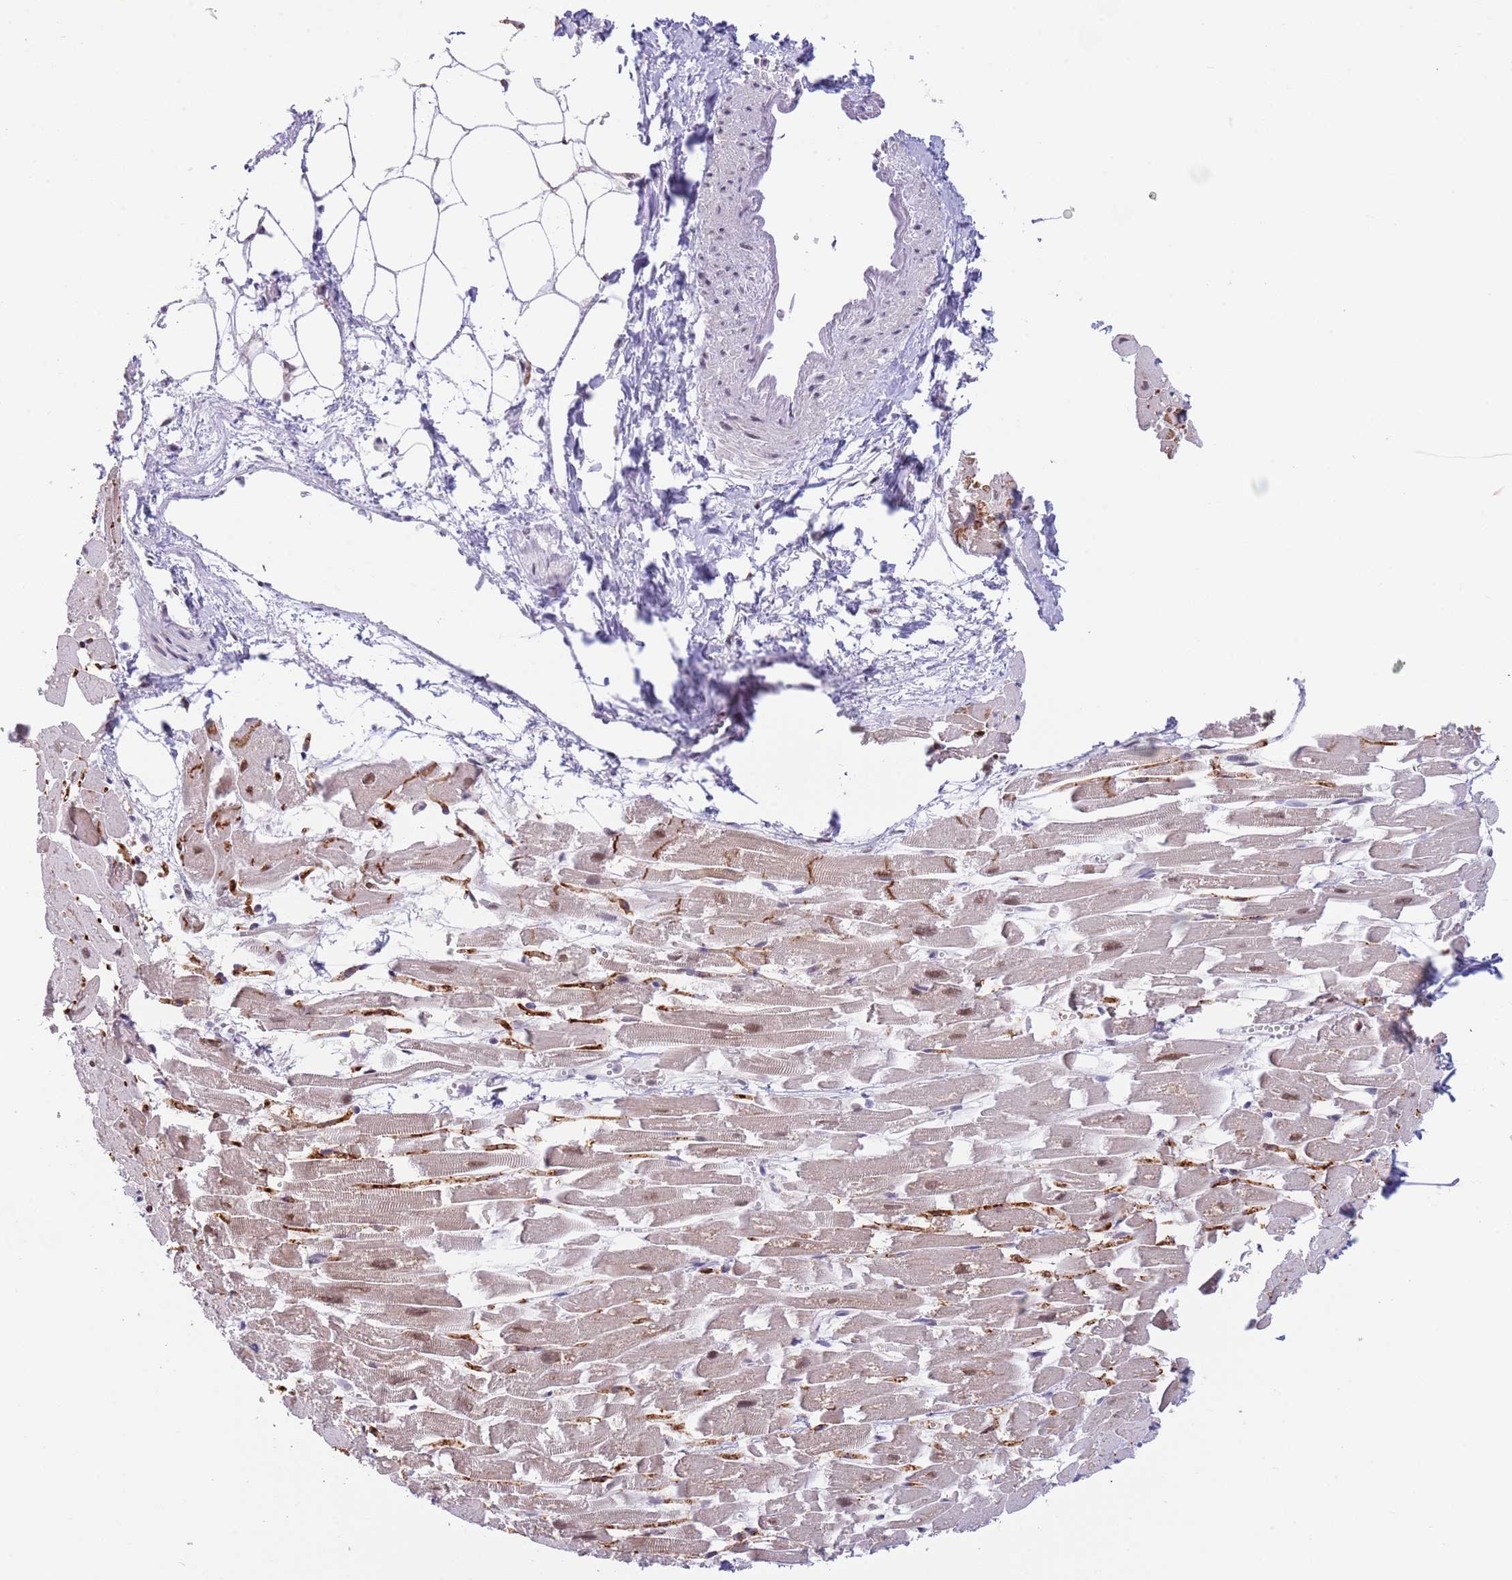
{"staining": {"intensity": "moderate", "quantity": "<25%", "location": "cytoplasmic/membranous"}, "tissue": "heart muscle", "cell_type": "Cardiomyocytes", "image_type": "normal", "snomed": [{"axis": "morphology", "description": "Normal tissue, NOS"}, {"axis": "topography", "description": "Heart"}], "caption": "The micrograph reveals staining of benign heart muscle, revealing moderate cytoplasmic/membranous protein staining (brown color) within cardiomyocytes.", "gene": "RFX1", "patient": {"sex": "female", "age": 64}}